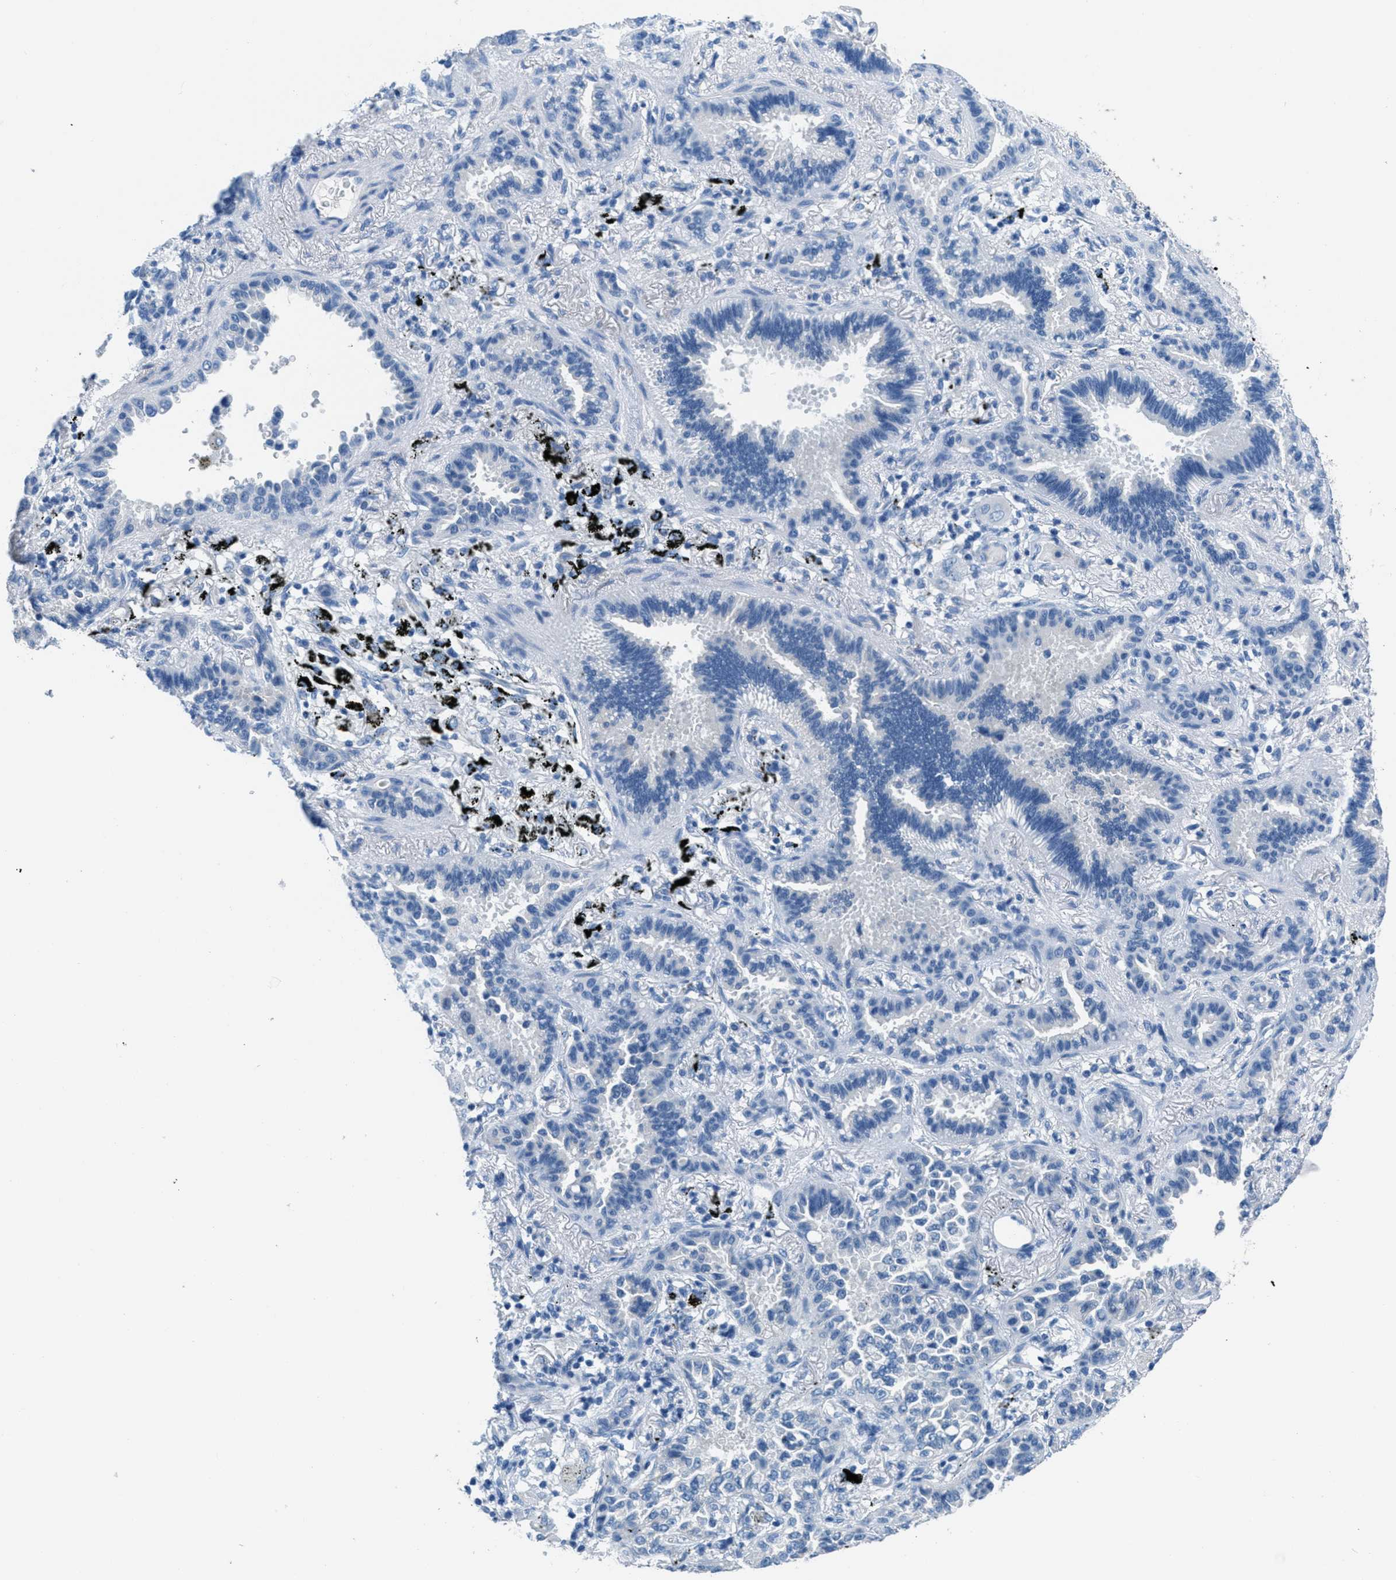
{"staining": {"intensity": "negative", "quantity": "none", "location": "none"}, "tissue": "lung cancer", "cell_type": "Tumor cells", "image_type": "cancer", "snomed": [{"axis": "morphology", "description": "Normal tissue, NOS"}, {"axis": "morphology", "description": "Adenocarcinoma, NOS"}, {"axis": "topography", "description": "Lung"}], "caption": "This histopathology image is of adenocarcinoma (lung) stained with IHC to label a protein in brown with the nuclei are counter-stained blue. There is no staining in tumor cells. (IHC, brightfield microscopy, high magnification).", "gene": "MGARP", "patient": {"sex": "male", "age": 59}}